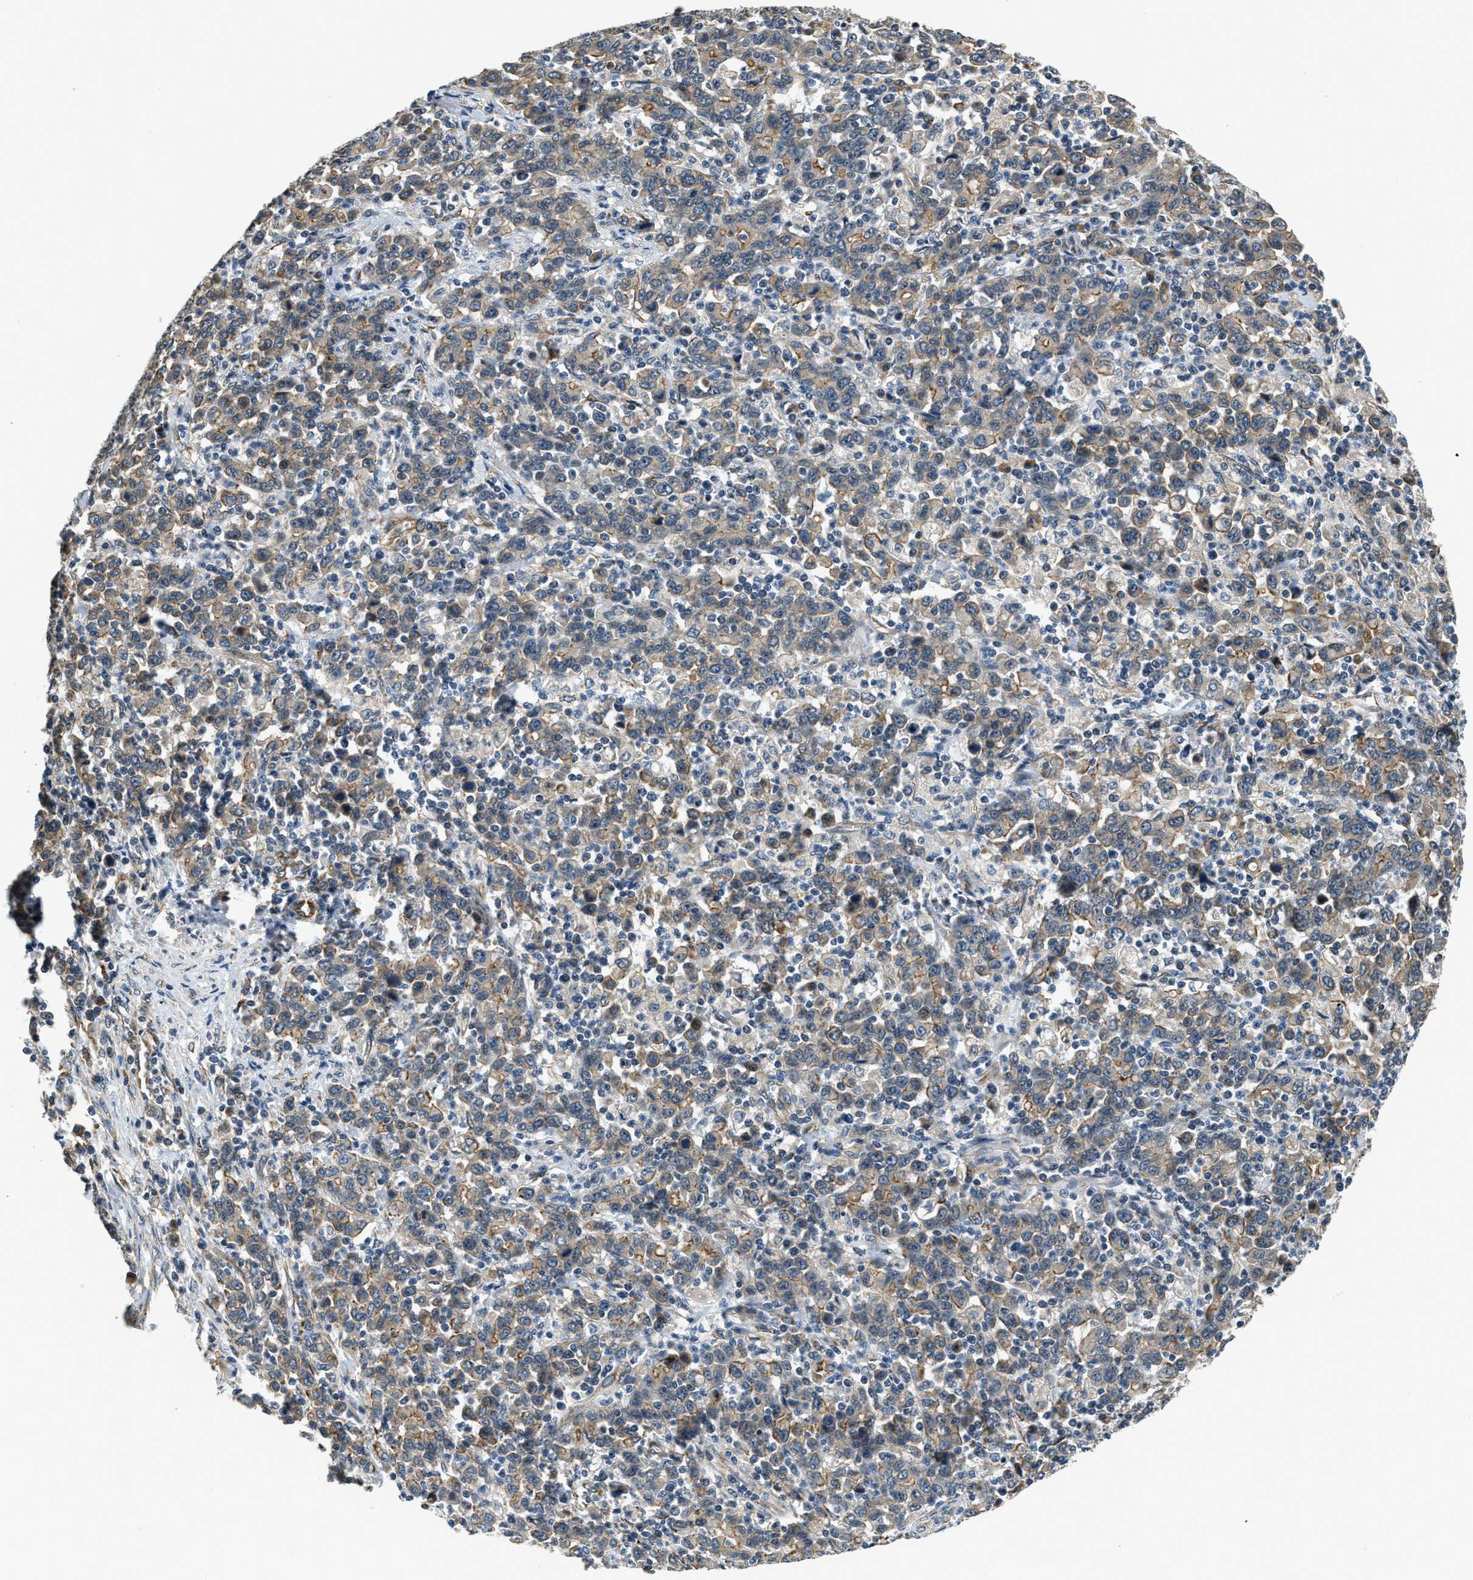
{"staining": {"intensity": "moderate", "quantity": ">75%", "location": "cytoplasmic/membranous"}, "tissue": "stomach cancer", "cell_type": "Tumor cells", "image_type": "cancer", "snomed": [{"axis": "morphology", "description": "Adenocarcinoma, NOS"}, {"axis": "topography", "description": "Stomach, upper"}], "caption": "Immunohistochemical staining of stomach cancer (adenocarcinoma) reveals moderate cytoplasmic/membranous protein staining in about >75% of tumor cells.", "gene": "ALOX12", "patient": {"sex": "male", "age": 69}}